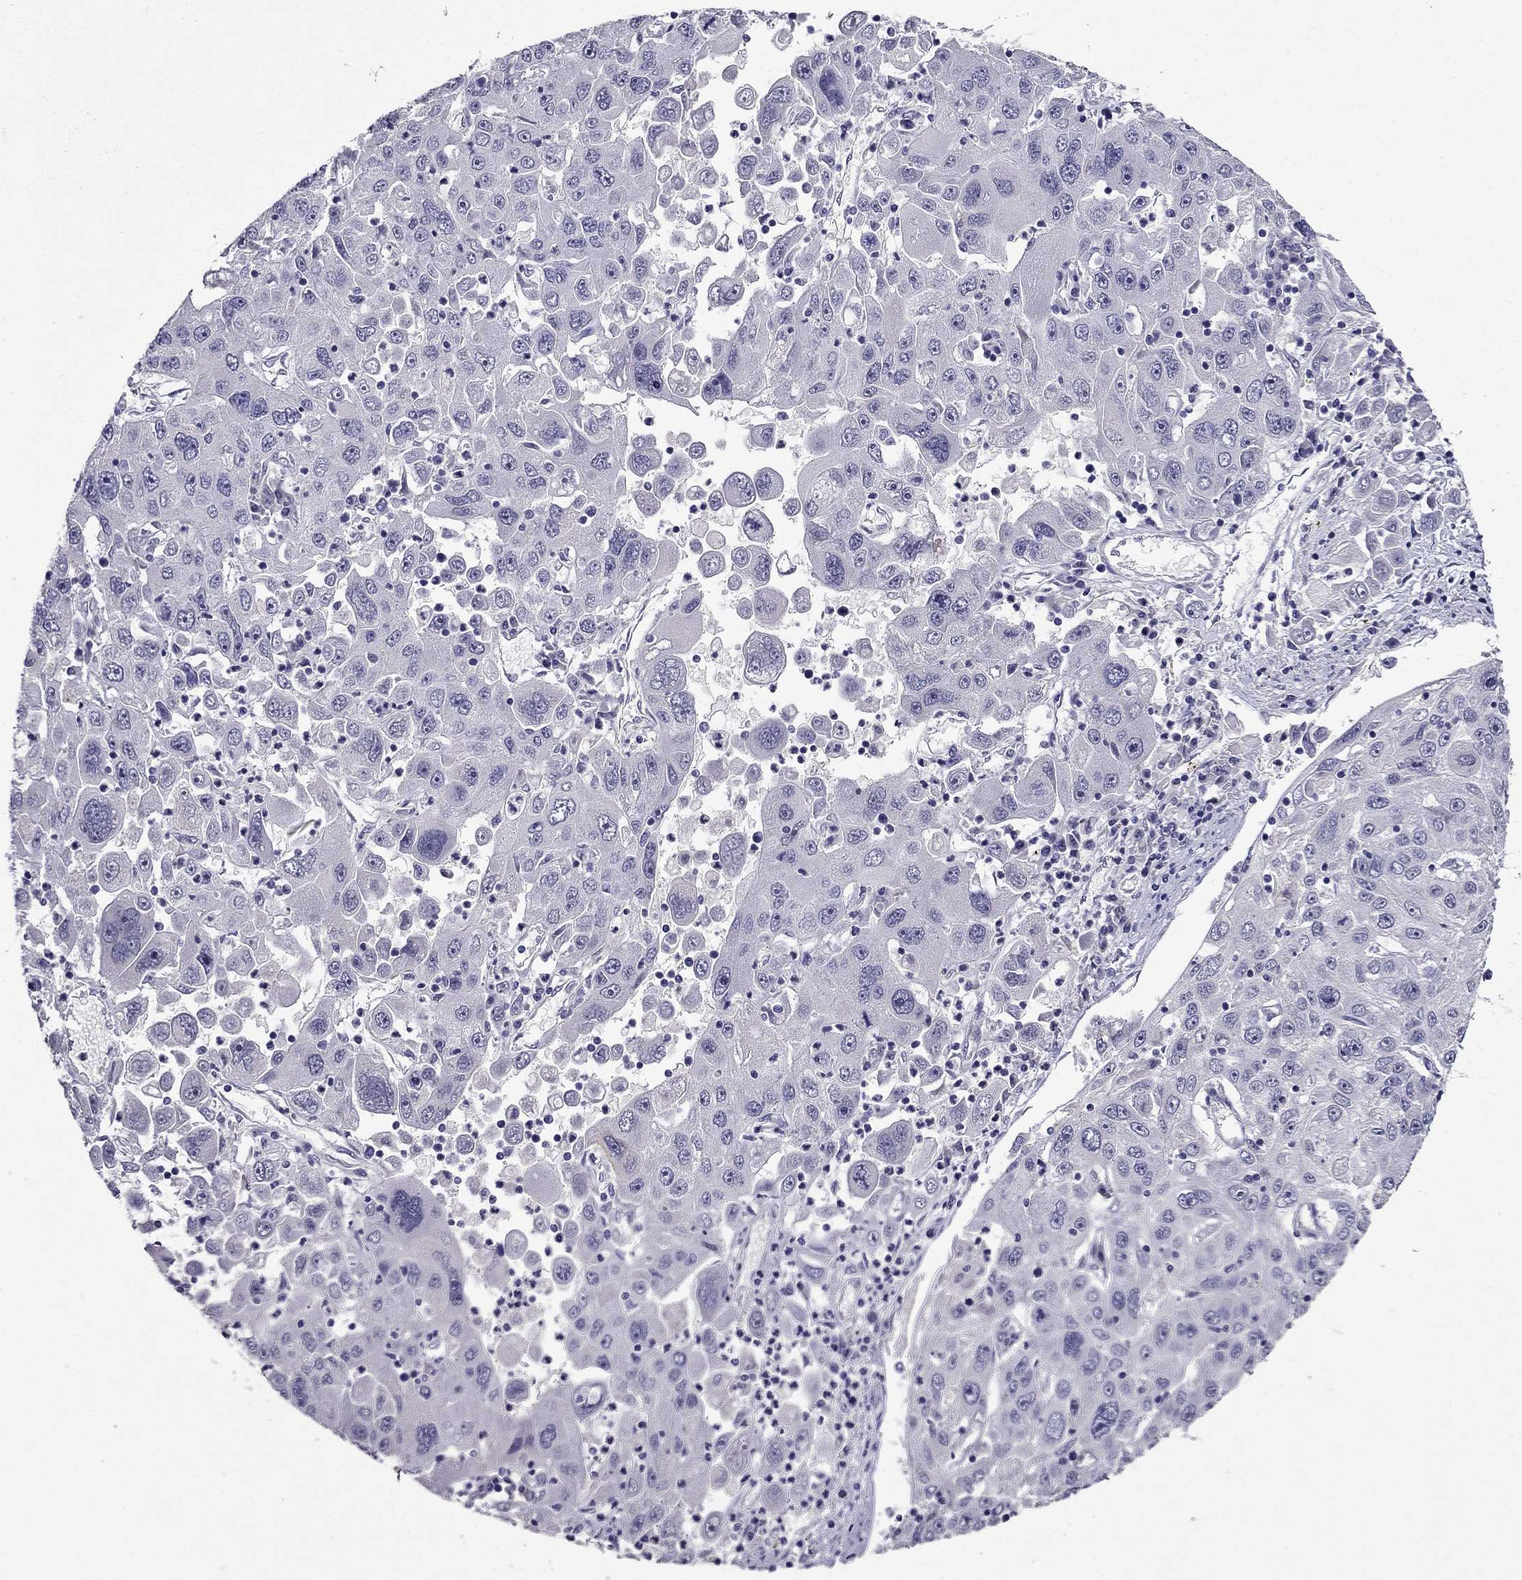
{"staining": {"intensity": "negative", "quantity": "none", "location": "none"}, "tissue": "stomach cancer", "cell_type": "Tumor cells", "image_type": "cancer", "snomed": [{"axis": "morphology", "description": "Adenocarcinoma, NOS"}, {"axis": "topography", "description": "Stomach"}], "caption": "DAB immunohistochemical staining of stomach cancer (adenocarcinoma) reveals no significant expression in tumor cells.", "gene": "DUSP15", "patient": {"sex": "male", "age": 56}}